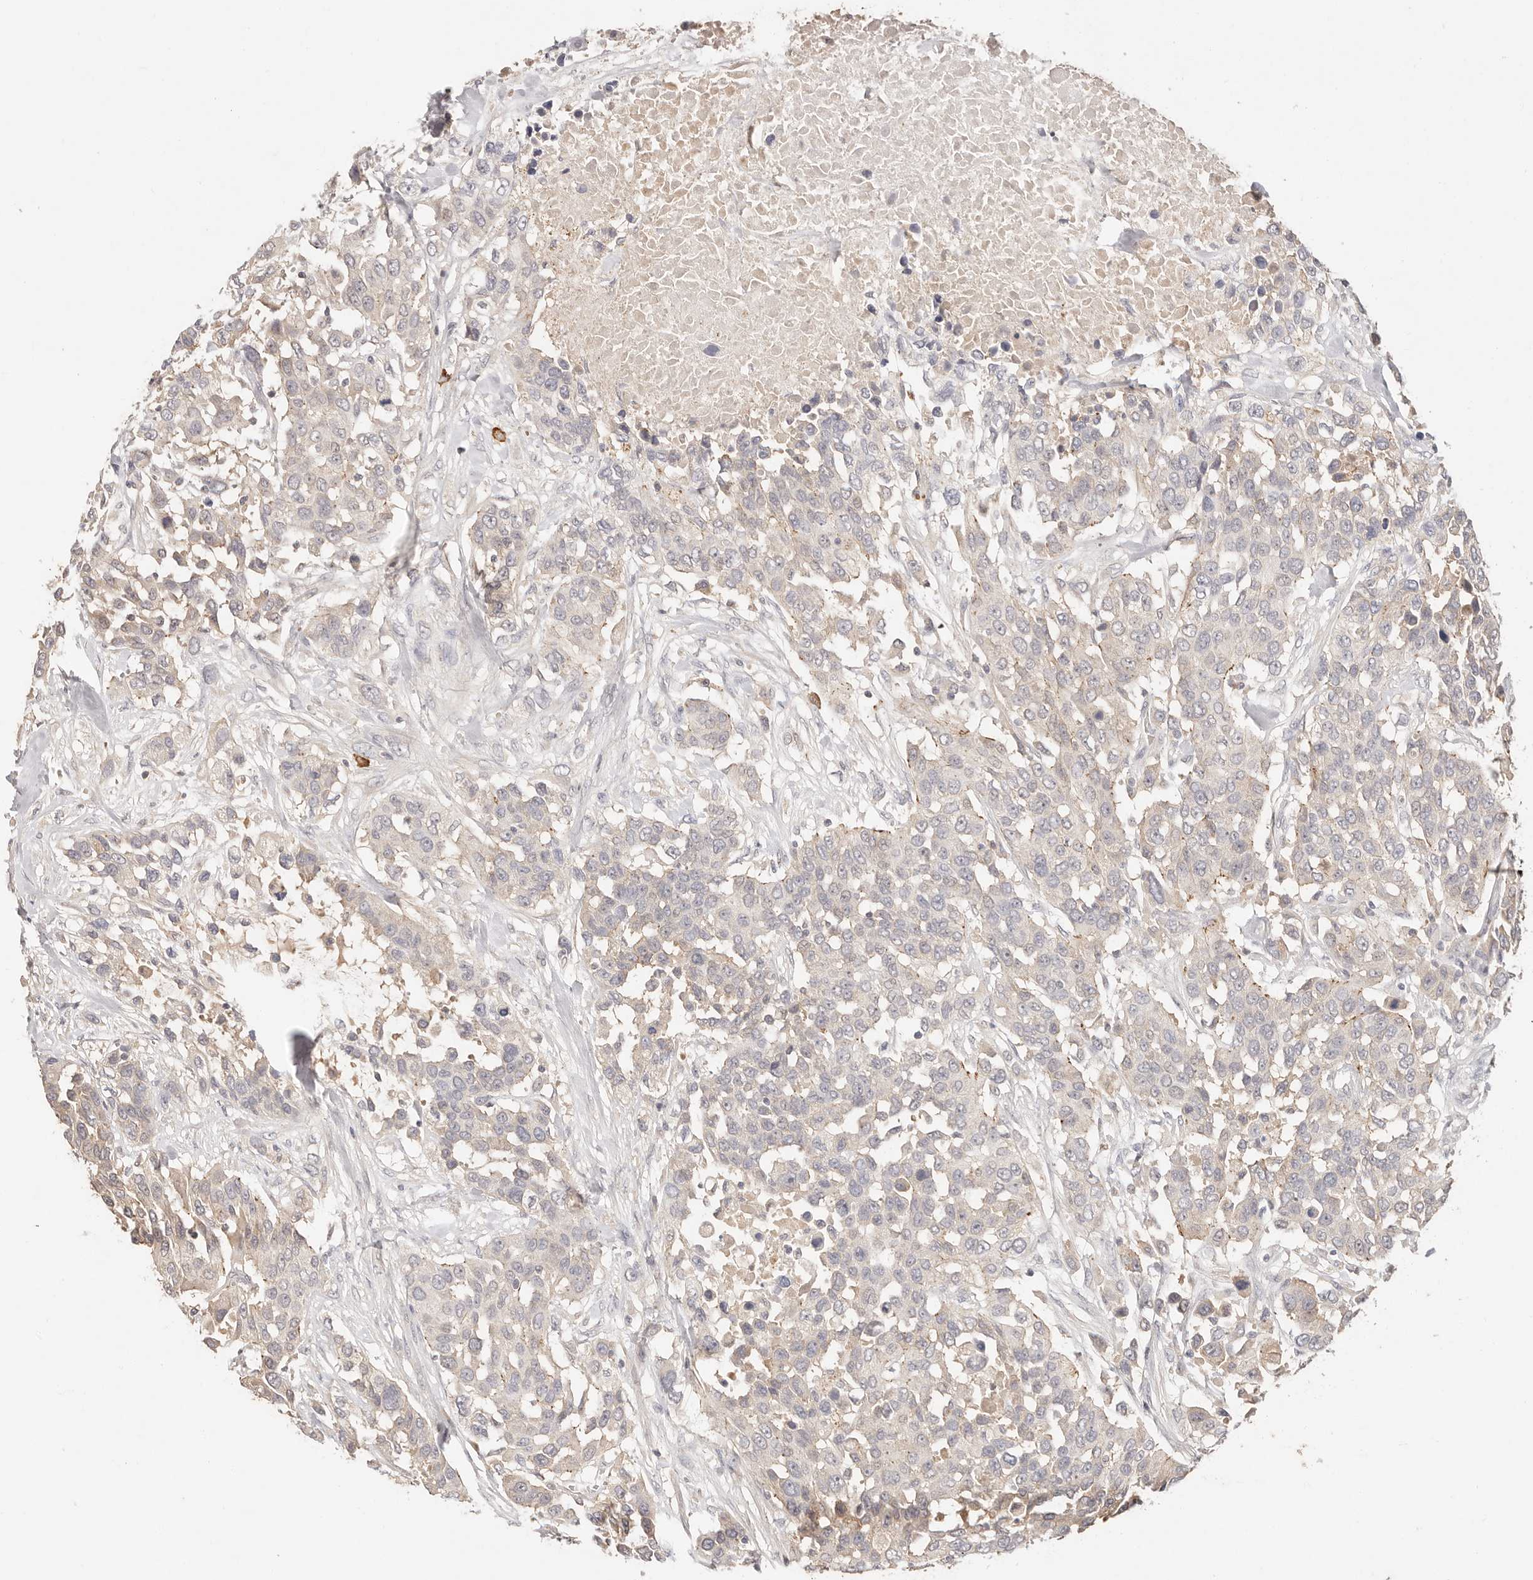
{"staining": {"intensity": "weak", "quantity": "<25%", "location": "cytoplasmic/membranous"}, "tissue": "urothelial cancer", "cell_type": "Tumor cells", "image_type": "cancer", "snomed": [{"axis": "morphology", "description": "Urothelial carcinoma, High grade"}, {"axis": "topography", "description": "Urinary bladder"}], "caption": "Histopathology image shows no protein staining in tumor cells of urothelial carcinoma (high-grade) tissue.", "gene": "CXADR", "patient": {"sex": "female", "age": 80}}